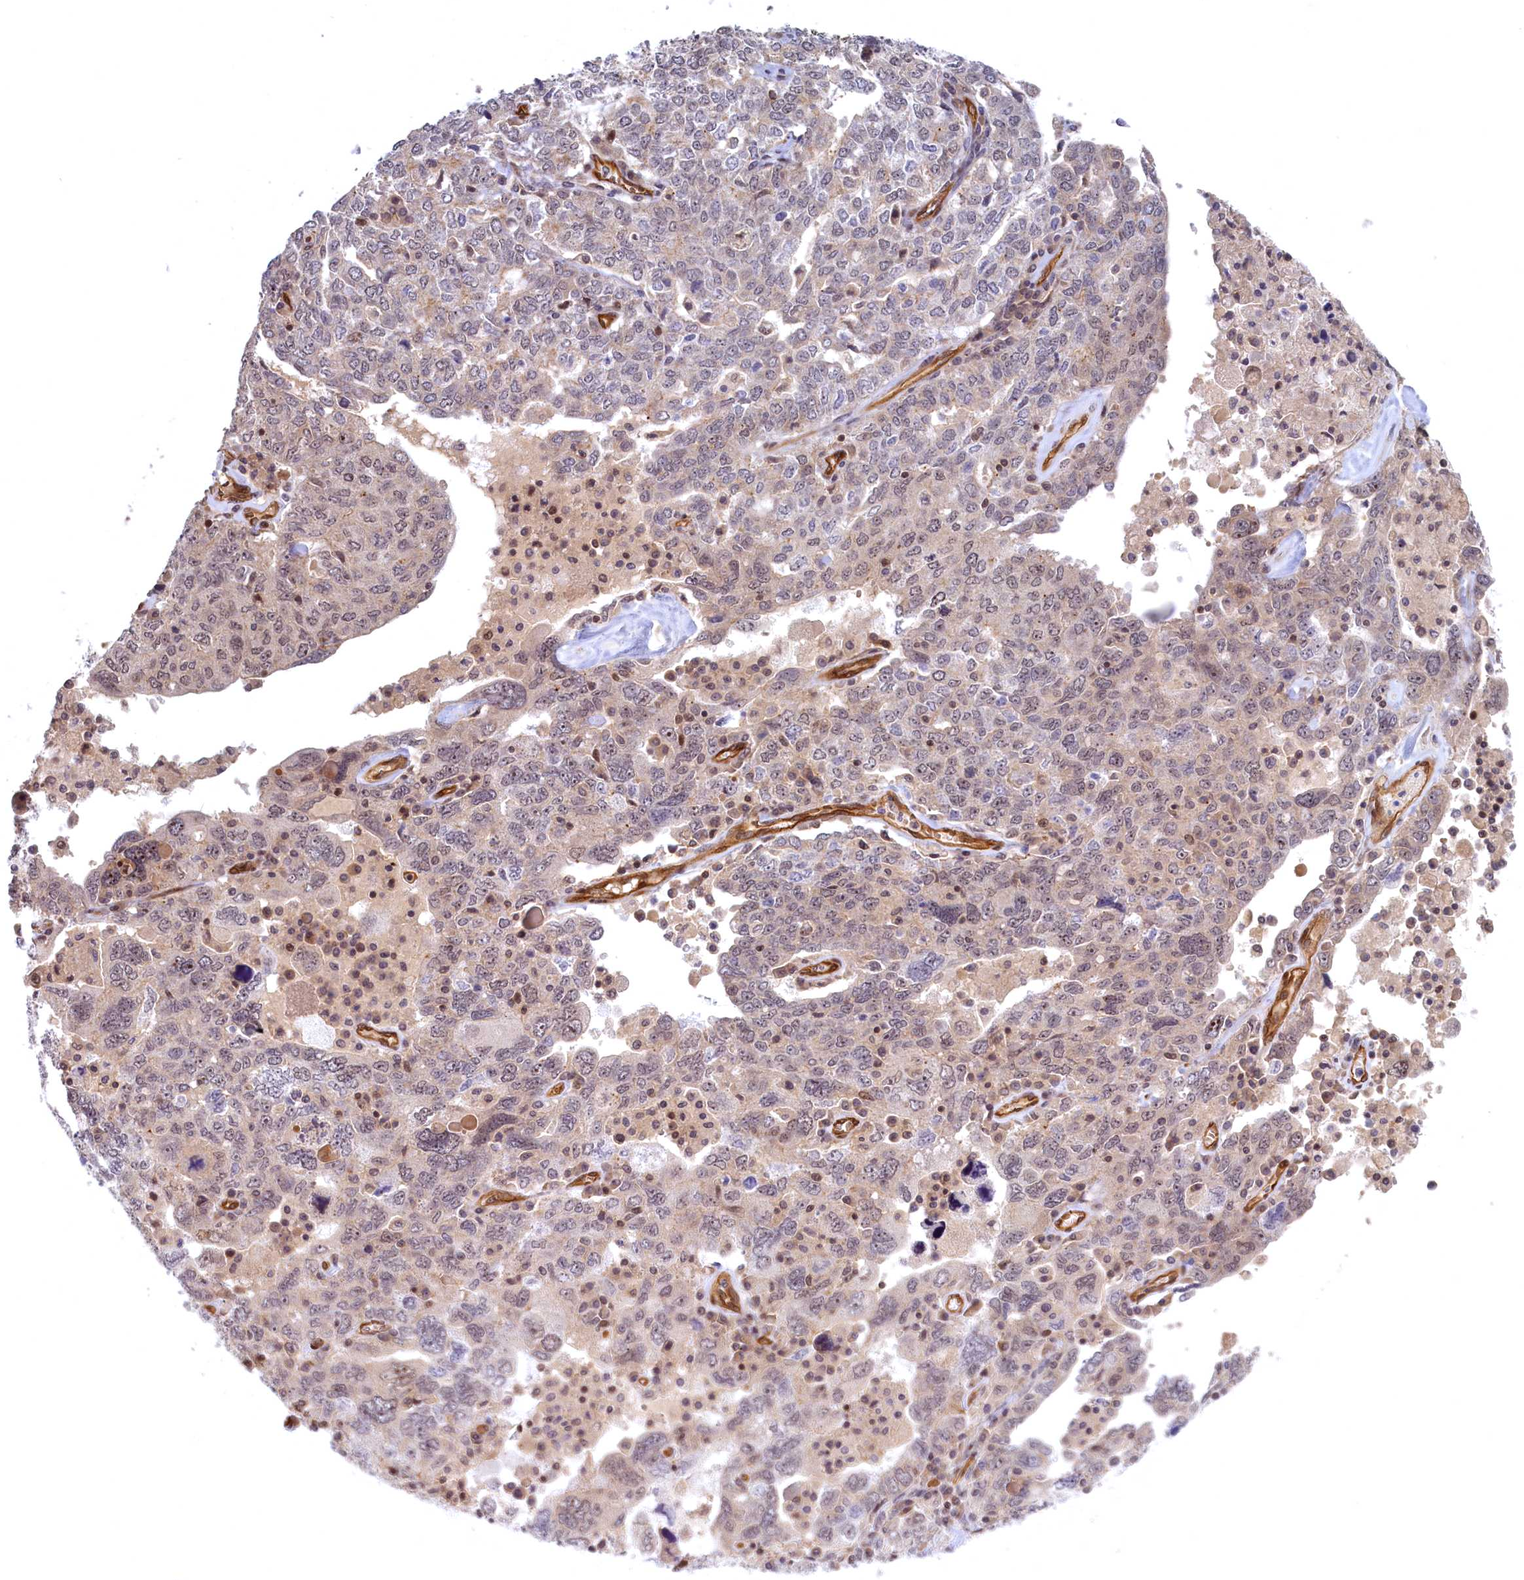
{"staining": {"intensity": "weak", "quantity": "<25%", "location": "nuclear"}, "tissue": "ovarian cancer", "cell_type": "Tumor cells", "image_type": "cancer", "snomed": [{"axis": "morphology", "description": "Carcinoma, endometroid"}, {"axis": "topography", "description": "Ovary"}], "caption": "A high-resolution histopathology image shows IHC staining of ovarian cancer, which reveals no significant positivity in tumor cells. (Brightfield microscopy of DAB immunohistochemistry (IHC) at high magnification).", "gene": "SNRK", "patient": {"sex": "female", "age": 62}}